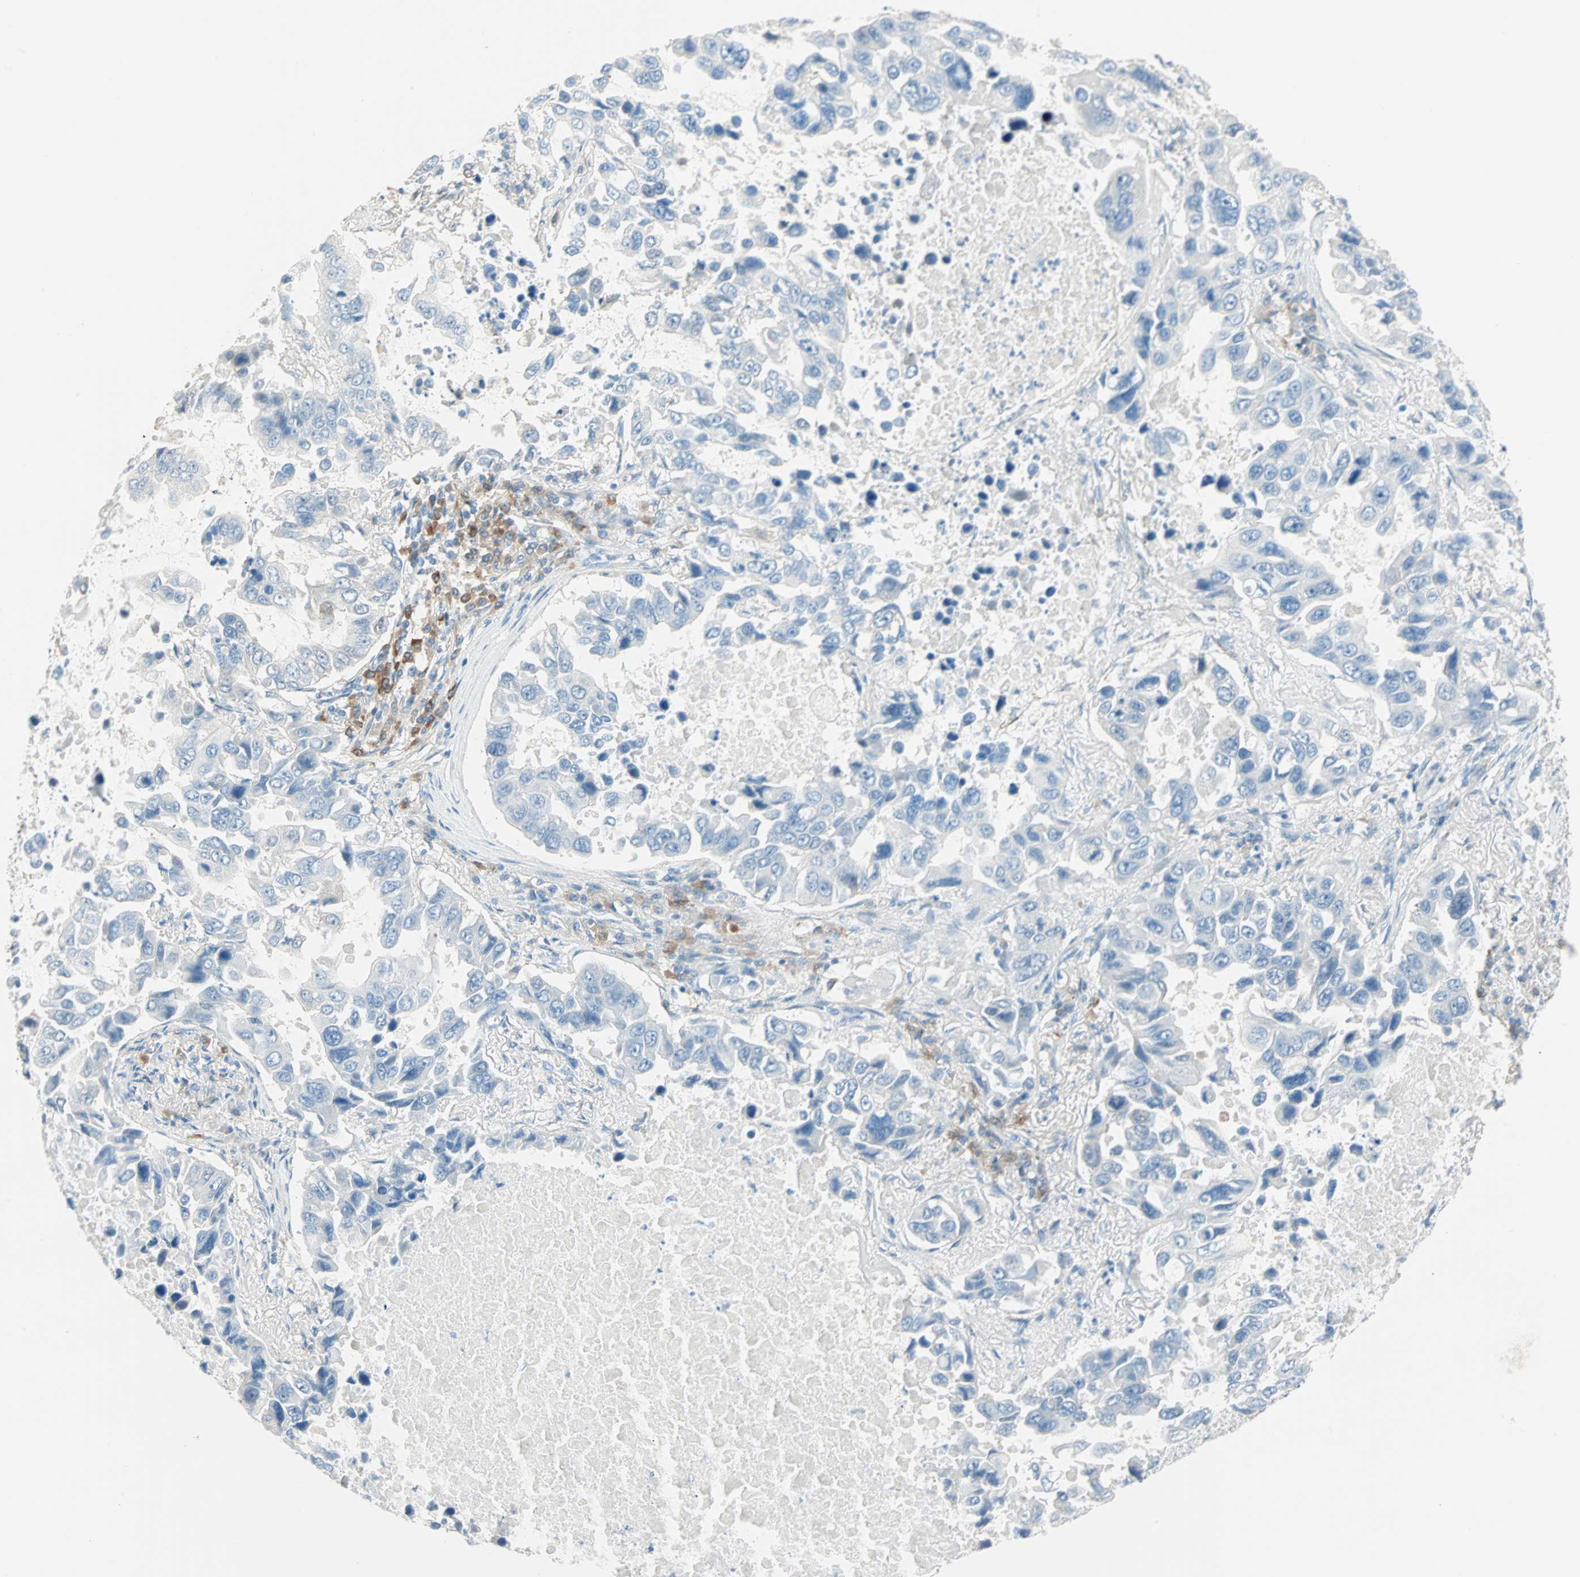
{"staining": {"intensity": "negative", "quantity": "none", "location": "none"}, "tissue": "lung cancer", "cell_type": "Tumor cells", "image_type": "cancer", "snomed": [{"axis": "morphology", "description": "Adenocarcinoma, NOS"}, {"axis": "topography", "description": "Lung"}], "caption": "Protein analysis of lung cancer (adenocarcinoma) demonstrates no significant staining in tumor cells.", "gene": "ATF6", "patient": {"sex": "male", "age": 64}}